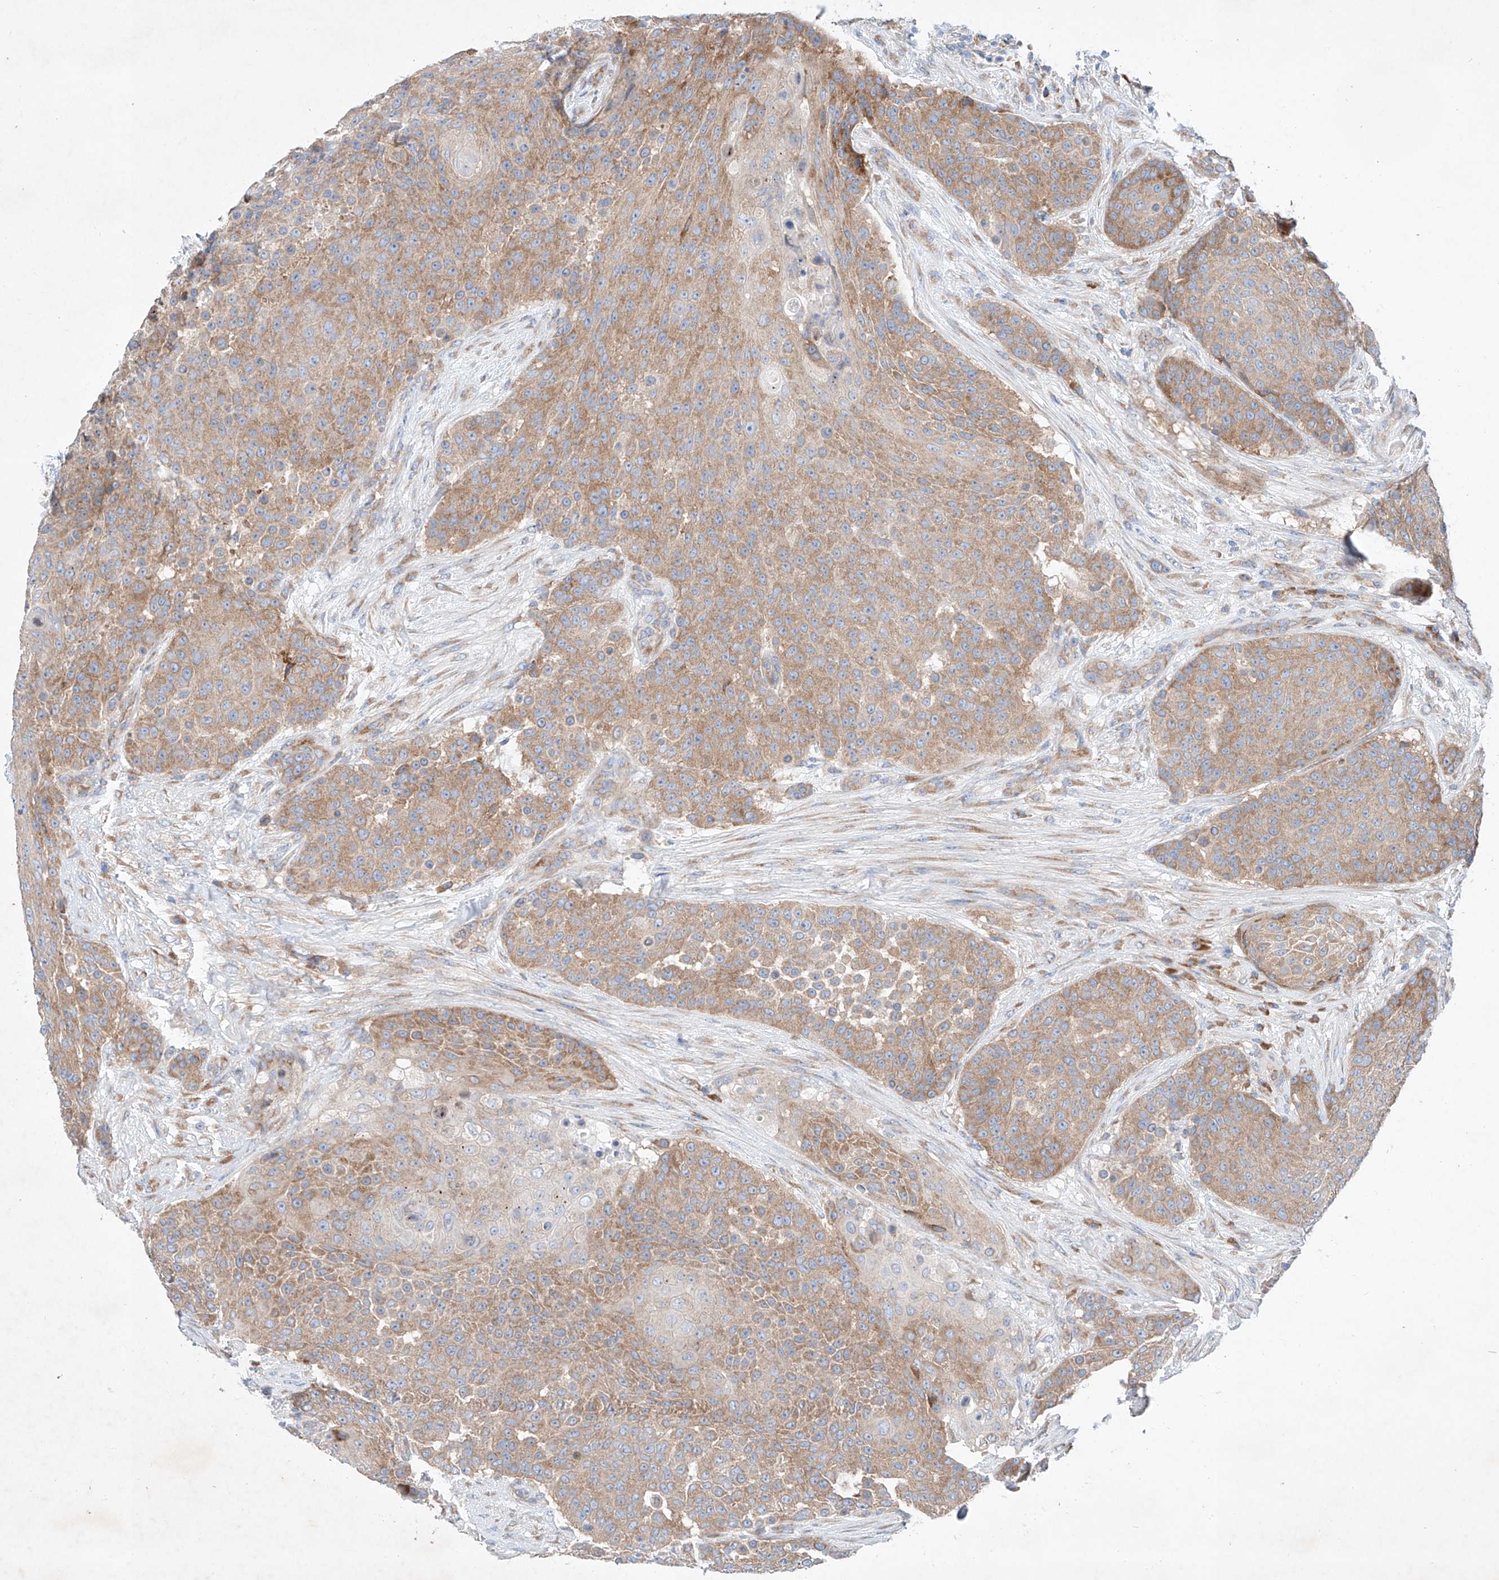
{"staining": {"intensity": "moderate", "quantity": ">75%", "location": "cytoplasmic/membranous"}, "tissue": "urothelial cancer", "cell_type": "Tumor cells", "image_type": "cancer", "snomed": [{"axis": "morphology", "description": "Urothelial carcinoma, High grade"}, {"axis": "topography", "description": "Urinary bladder"}], "caption": "High-grade urothelial carcinoma stained for a protein (brown) reveals moderate cytoplasmic/membranous positive positivity in about >75% of tumor cells.", "gene": "FASTK", "patient": {"sex": "female", "age": 63}}